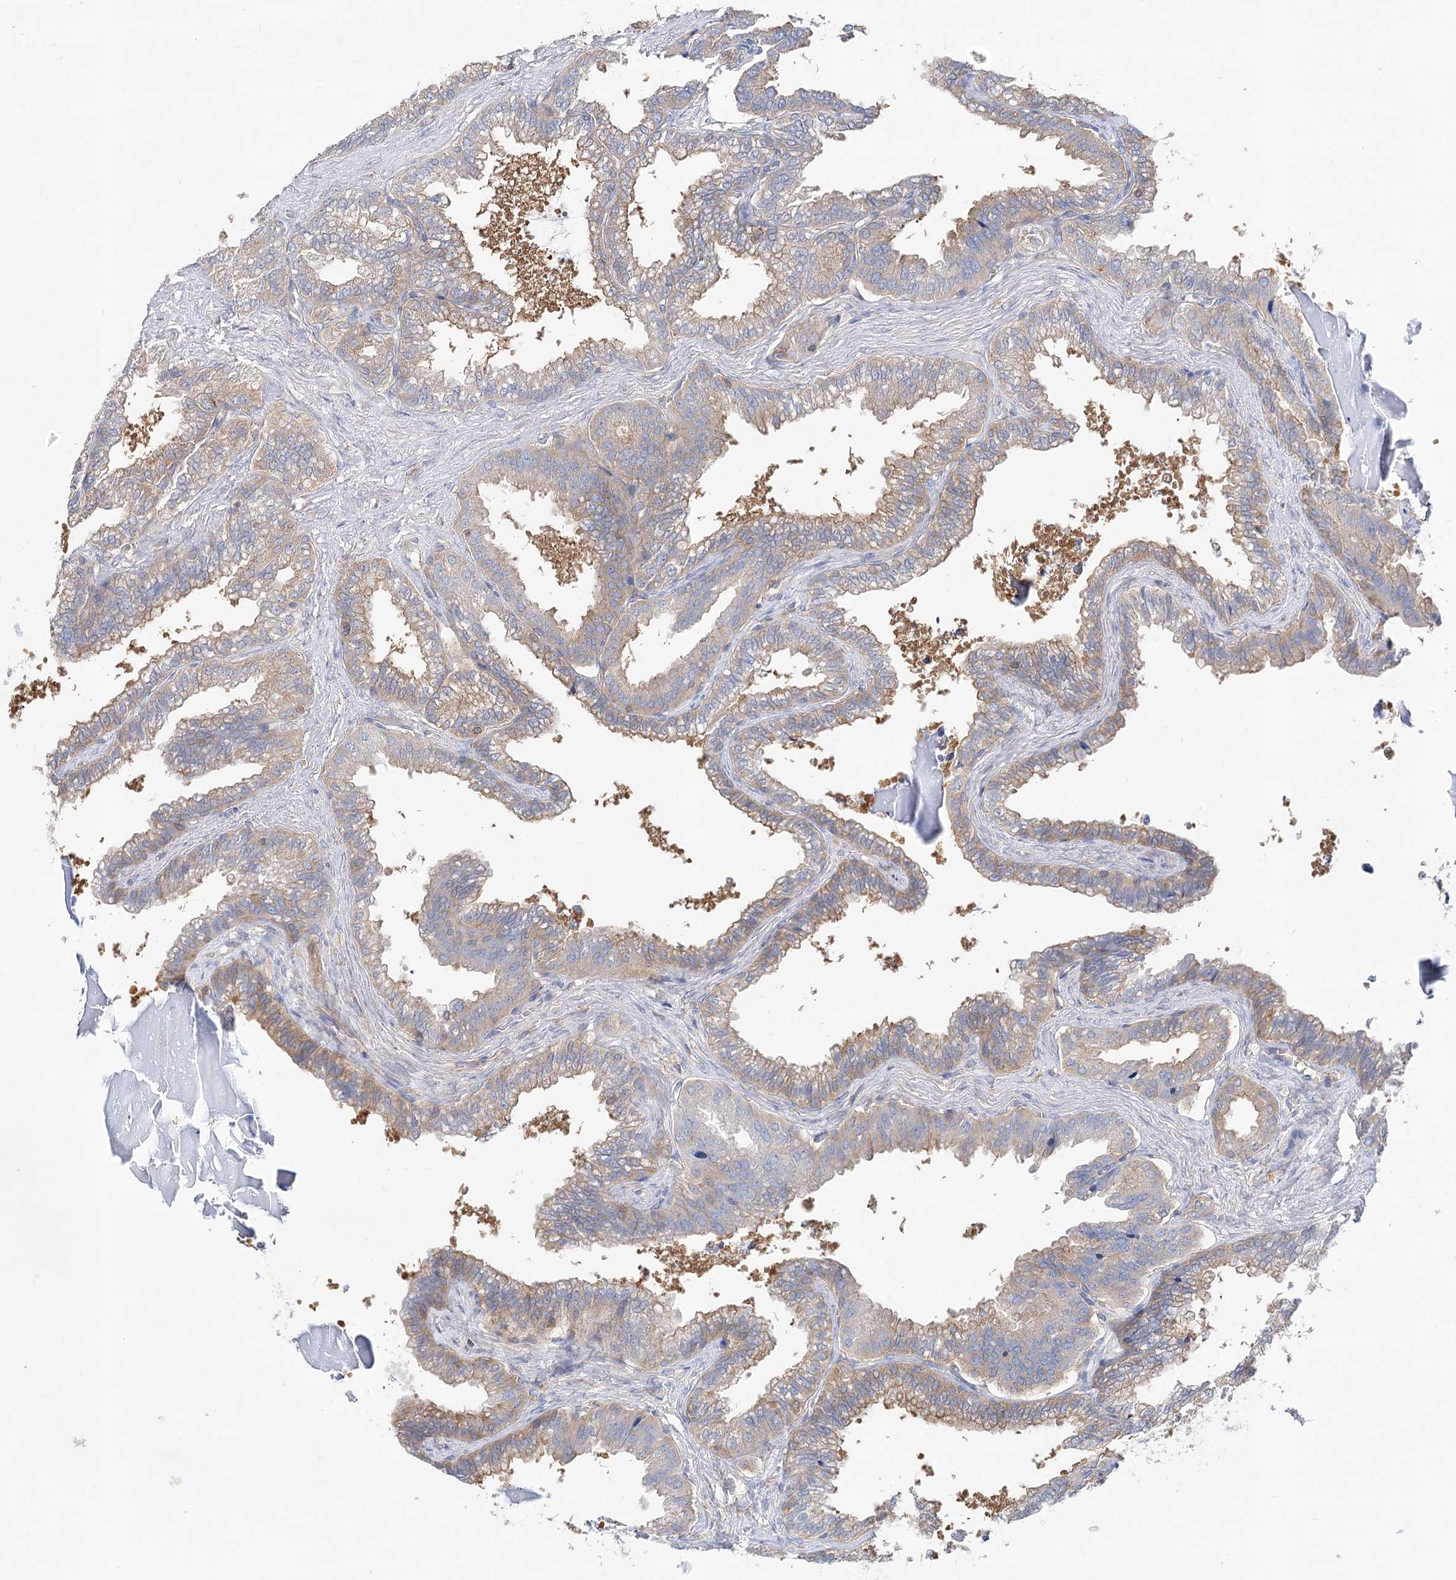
{"staining": {"intensity": "moderate", "quantity": "25%-75%", "location": "cytoplasmic/membranous"}, "tissue": "seminal vesicle", "cell_type": "Glandular cells", "image_type": "normal", "snomed": [{"axis": "morphology", "description": "Normal tissue, NOS"}, {"axis": "topography", "description": "Seminal veicle"}], "caption": "The micrograph displays immunohistochemical staining of benign seminal vesicle. There is moderate cytoplasmic/membranous positivity is seen in approximately 25%-75% of glandular cells. Nuclei are stained in blue.", "gene": "ABRAXAS2", "patient": {"sex": "male", "age": 46}}